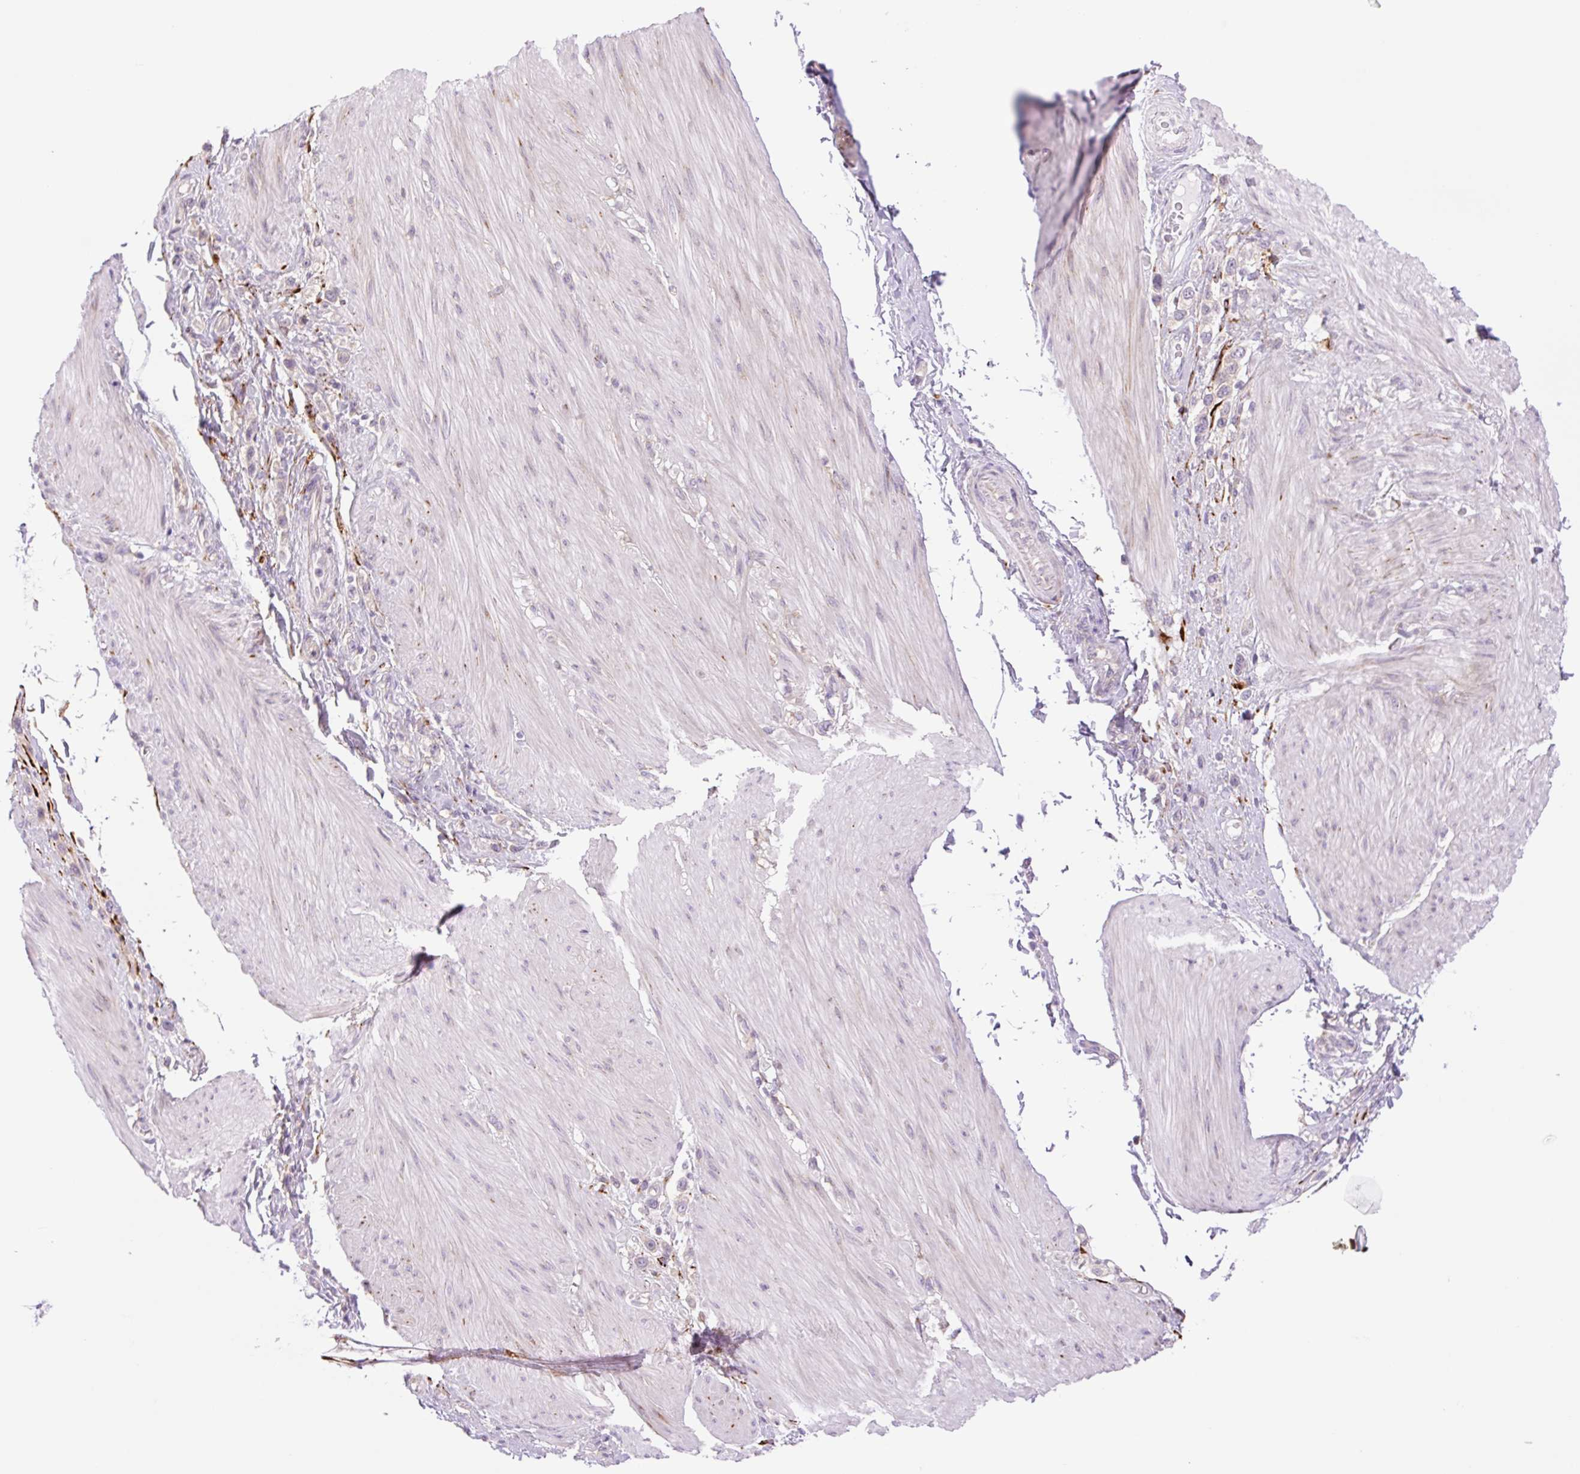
{"staining": {"intensity": "negative", "quantity": "none", "location": "none"}, "tissue": "stomach cancer", "cell_type": "Tumor cells", "image_type": "cancer", "snomed": [{"axis": "morphology", "description": "Adenocarcinoma, NOS"}, {"axis": "topography", "description": "Stomach"}], "caption": "IHC image of stomach cancer stained for a protein (brown), which exhibits no staining in tumor cells. (DAB immunohistochemistry (IHC), high magnification).", "gene": "COL5A1", "patient": {"sex": "female", "age": 65}}